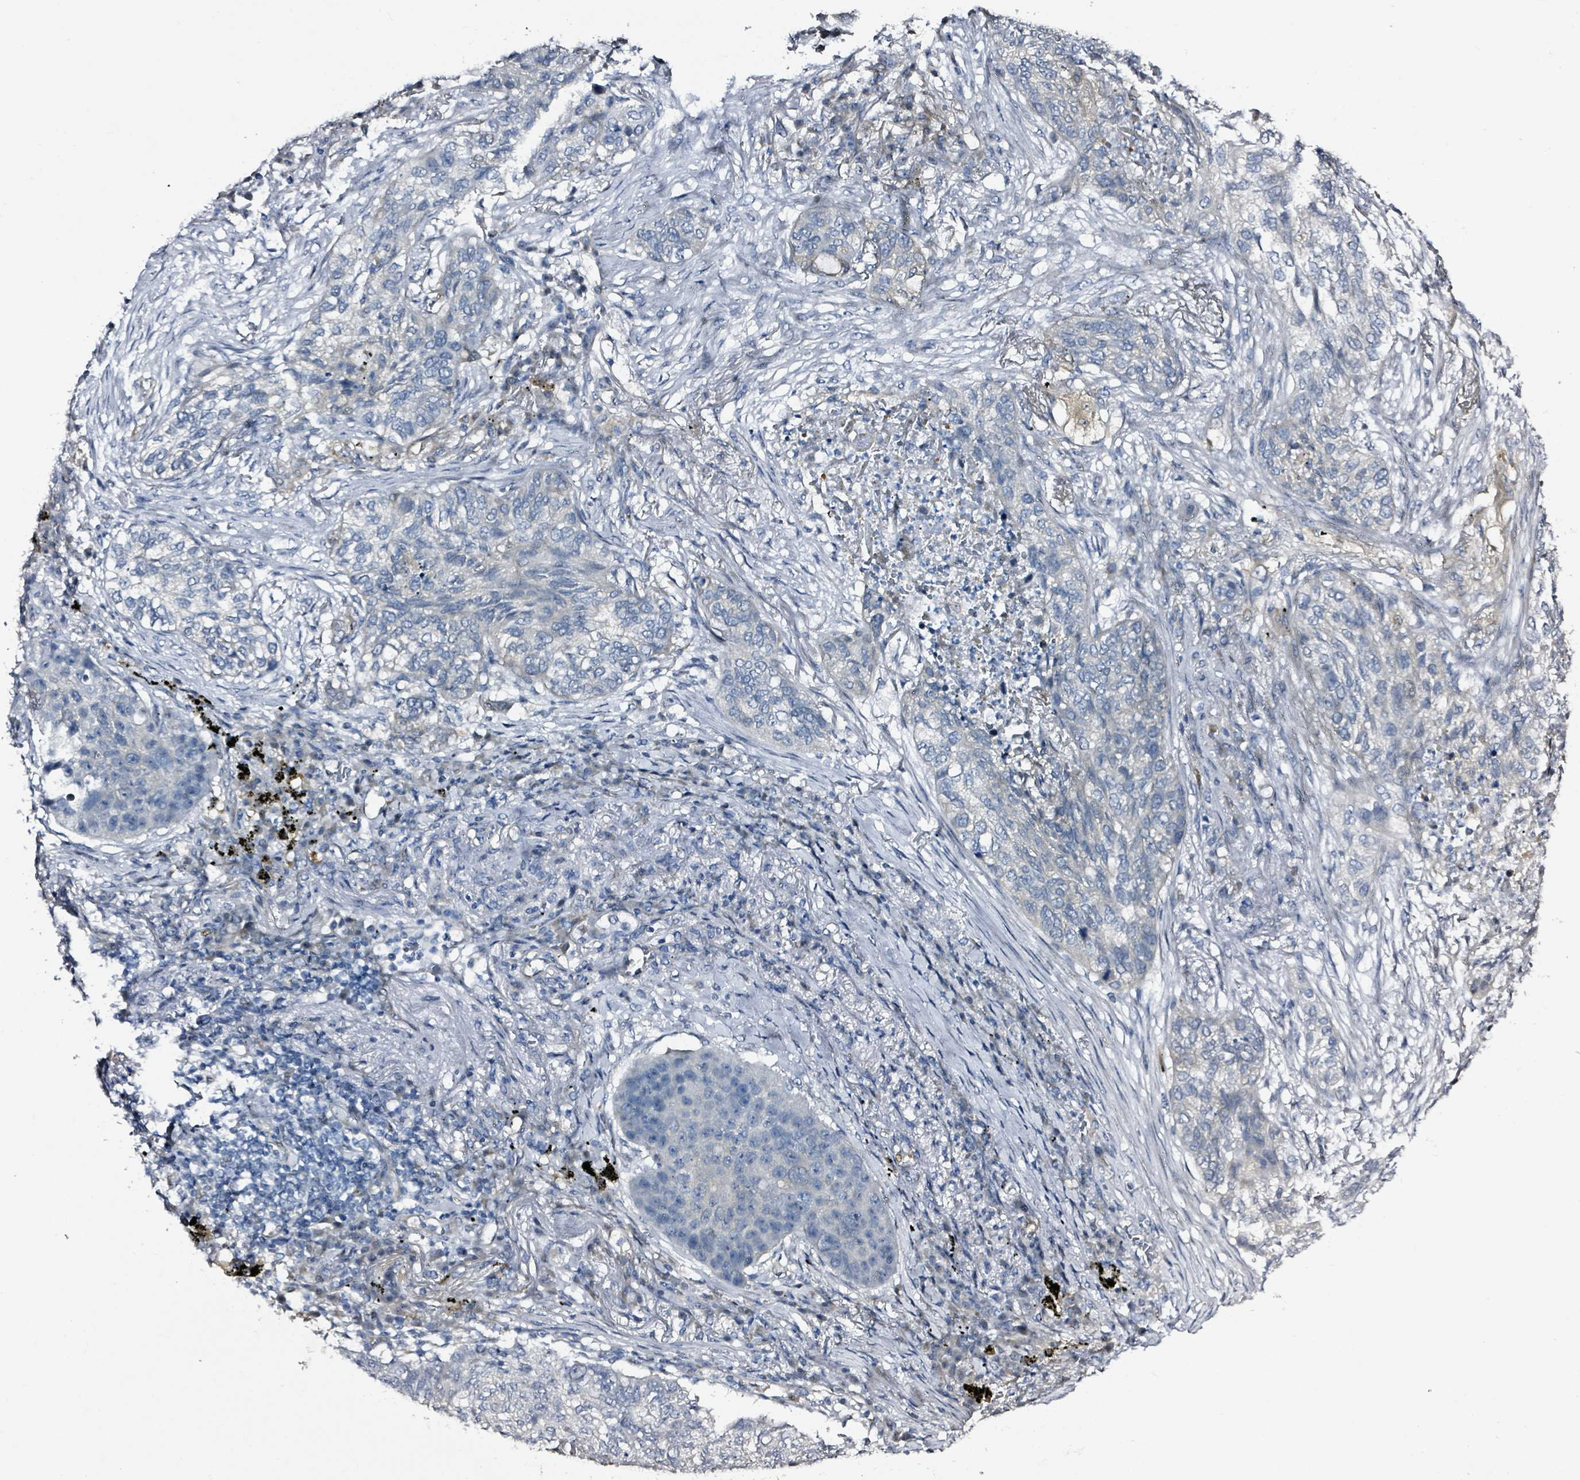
{"staining": {"intensity": "negative", "quantity": "none", "location": "none"}, "tissue": "lung cancer", "cell_type": "Tumor cells", "image_type": "cancer", "snomed": [{"axis": "morphology", "description": "Squamous cell carcinoma, NOS"}, {"axis": "topography", "description": "Lung"}], "caption": "There is no significant positivity in tumor cells of lung cancer. (Brightfield microscopy of DAB immunohistochemistry at high magnification).", "gene": "B3GAT3", "patient": {"sex": "female", "age": 63}}